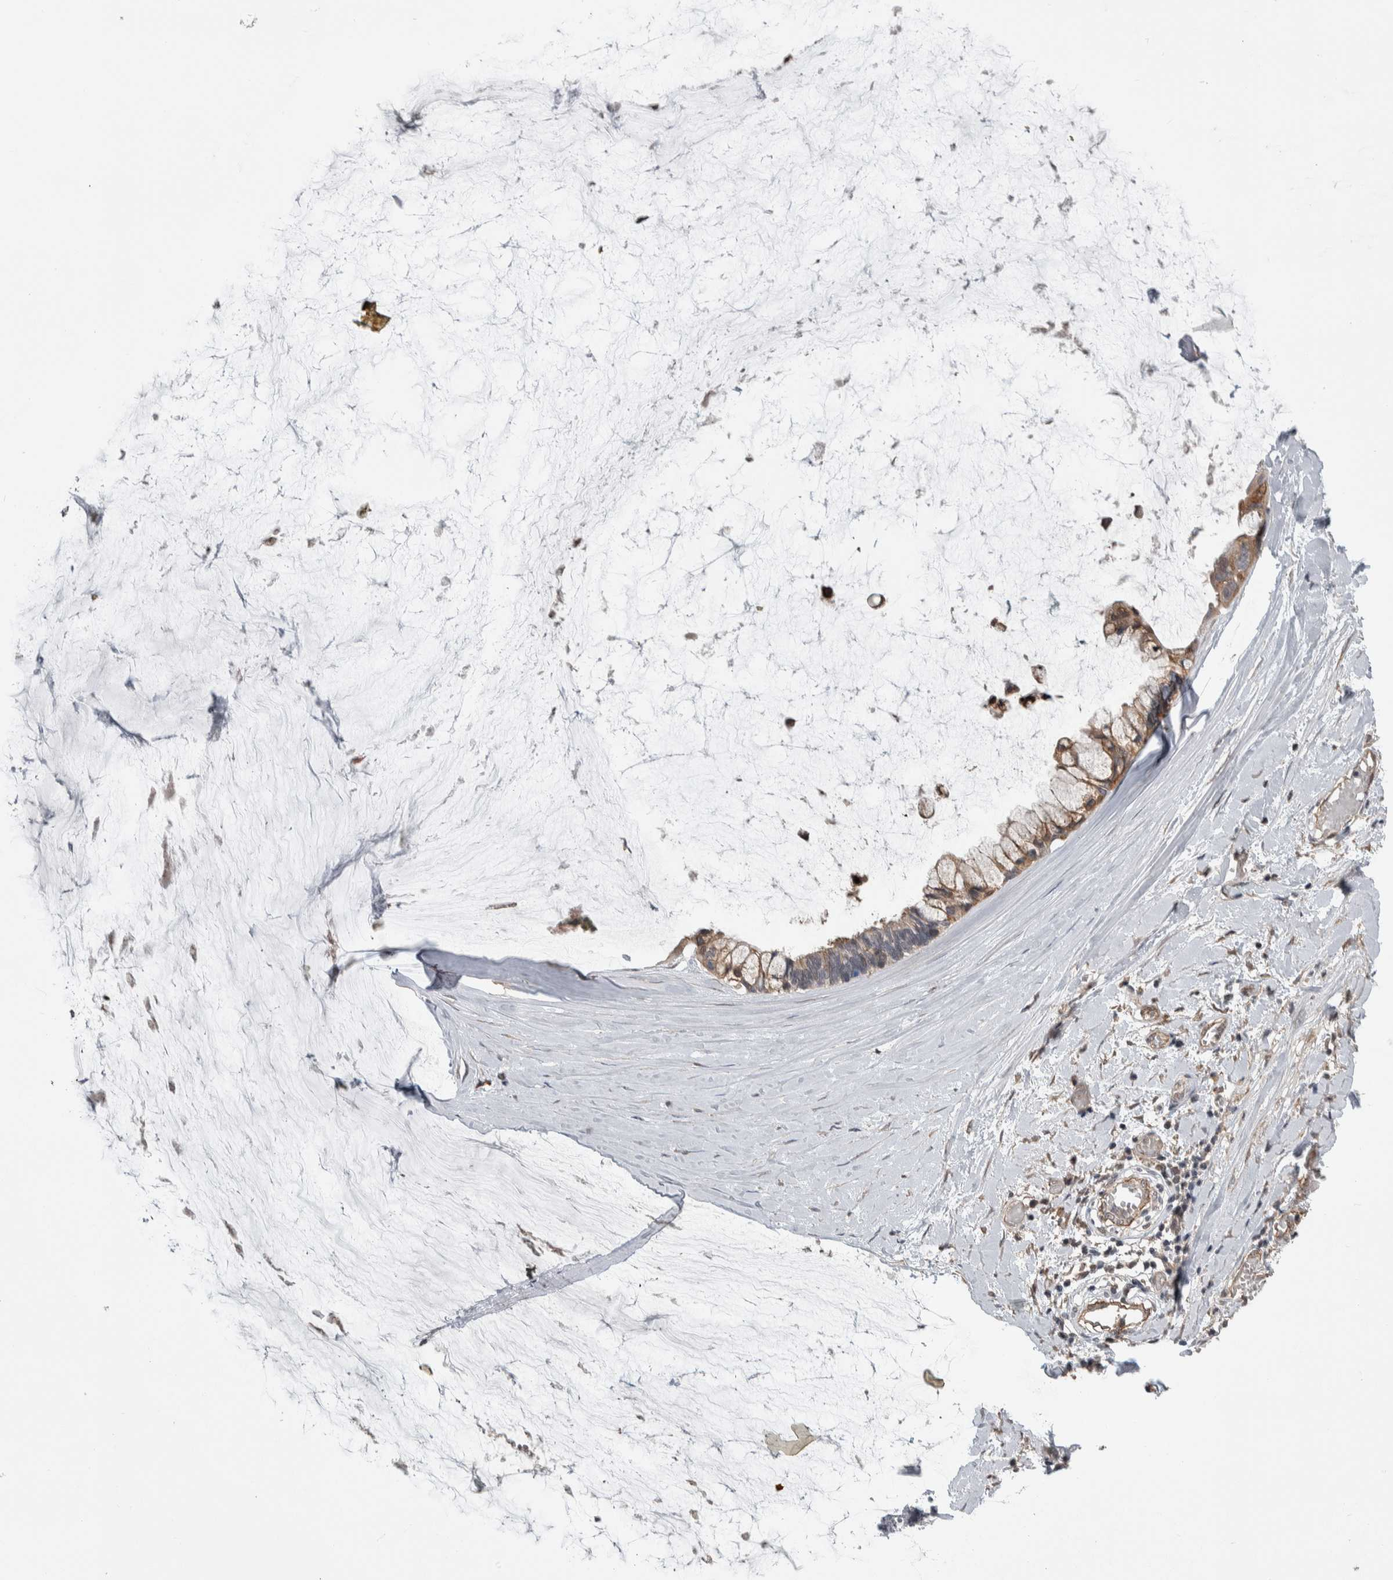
{"staining": {"intensity": "weak", "quantity": ">75%", "location": "cytoplasmic/membranous,nuclear"}, "tissue": "ovarian cancer", "cell_type": "Tumor cells", "image_type": "cancer", "snomed": [{"axis": "morphology", "description": "Cystadenocarcinoma, mucinous, NOS"}, {"axis": "topography", "description": "Ovary"}], "caption": "A photomicrograph of human mucinous cystadenocarcinoma (ovarian) stained for a protein shows weak cytoplasmic/membranous and nuclear brown staining in tumor cells.", "gene": "PRDM4", "patient": {"sex": "female", "age": 39}}